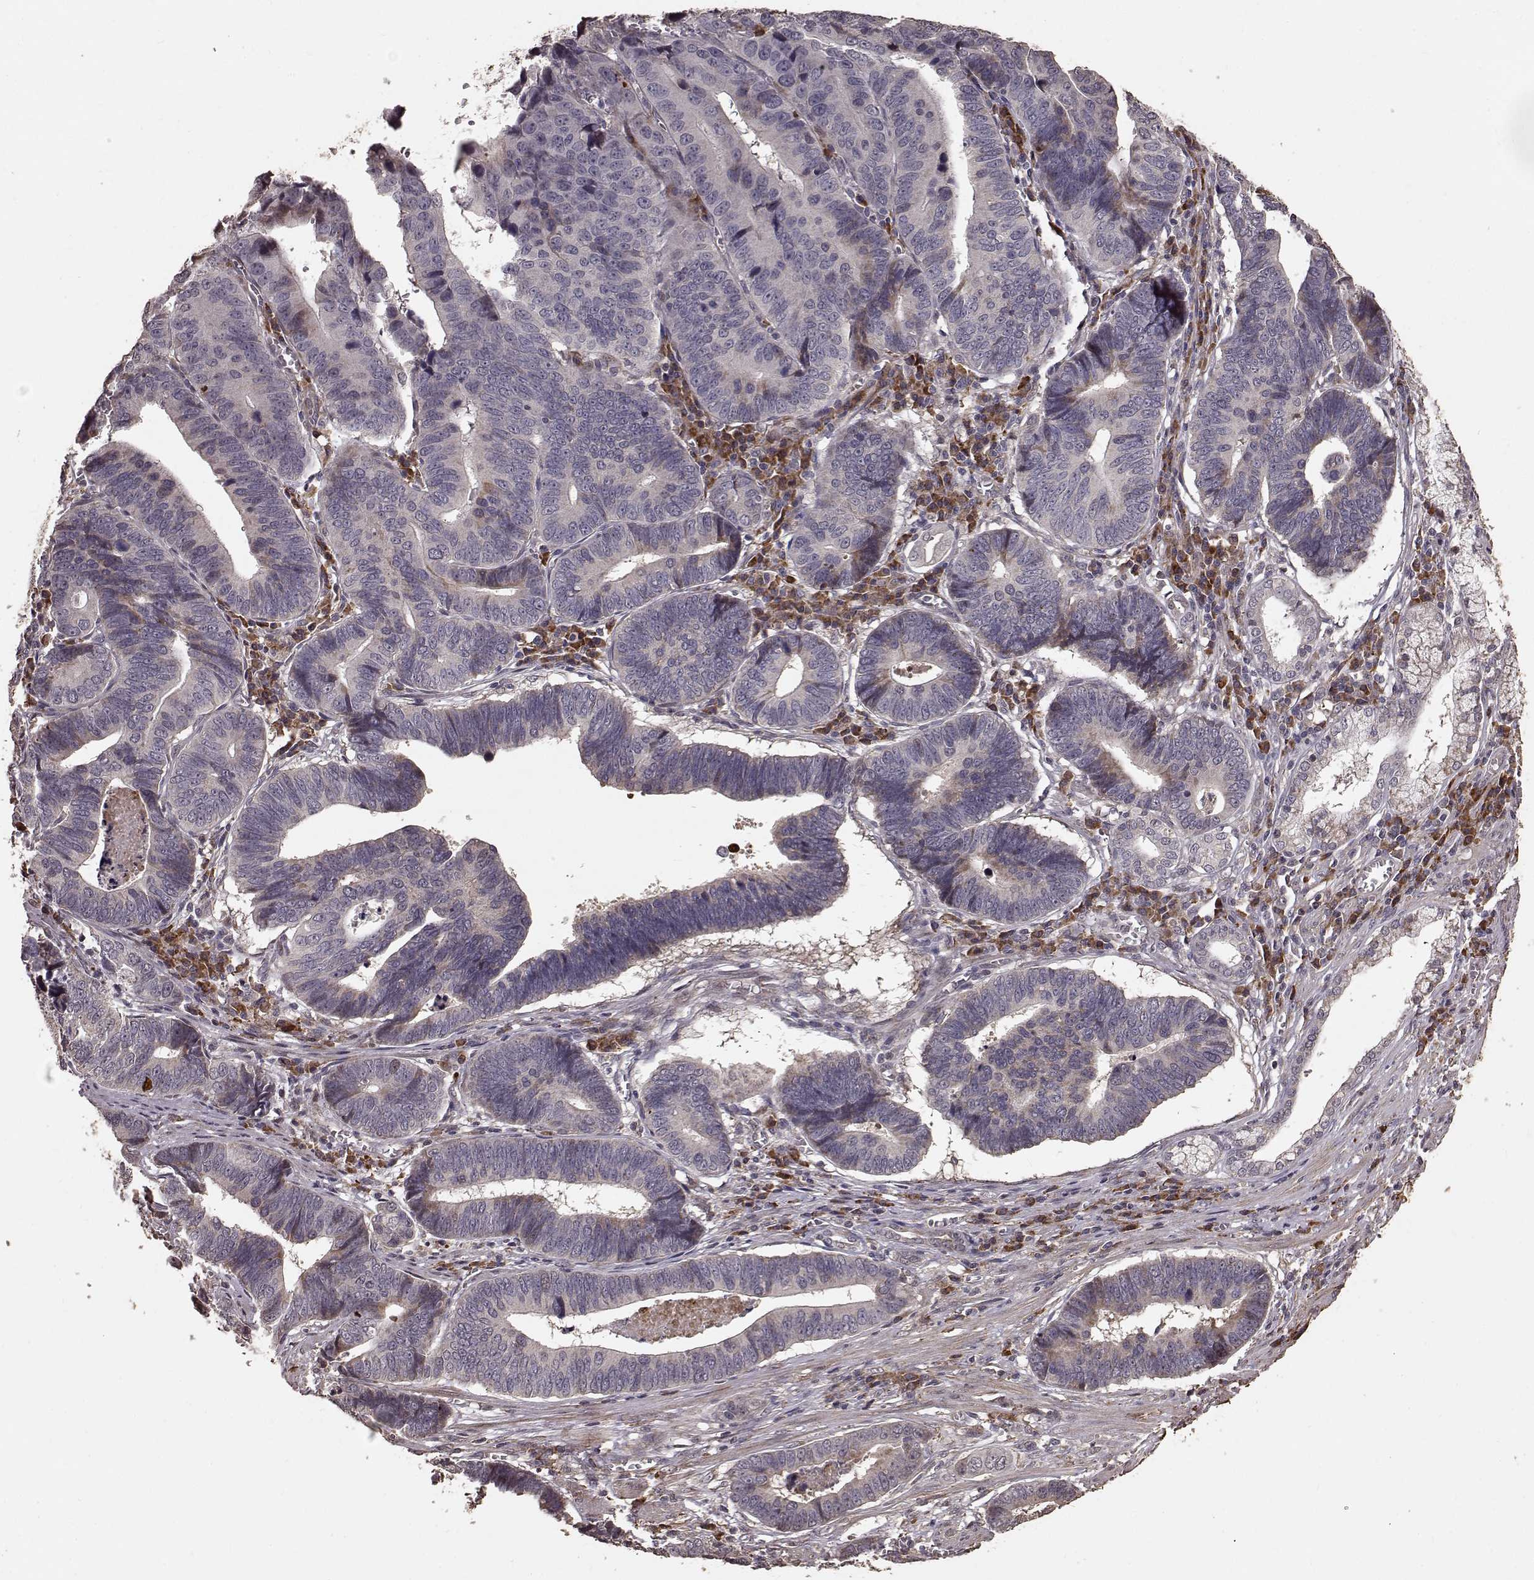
{"staining": {"intensity": "negative", "quantity": "none", "location": "none"}, "tissue": "stomach cancer", "cell_type": "Tumor cells", "image_type": "cancer", "snomed": [{"axis": "morphology", "description": "Adenocarcinoma, NOS"}, {"axis": "topography", "description": "Stomach"}], "caption": "Immunohistochemistry histopathology image of neoplastic tissue: human stomach adenocarcinoma stained with DAB demonstrates no significant protein staining in tumor cells.", "gene": "USP15", "patient": {"sex": "male", "age": 84}}